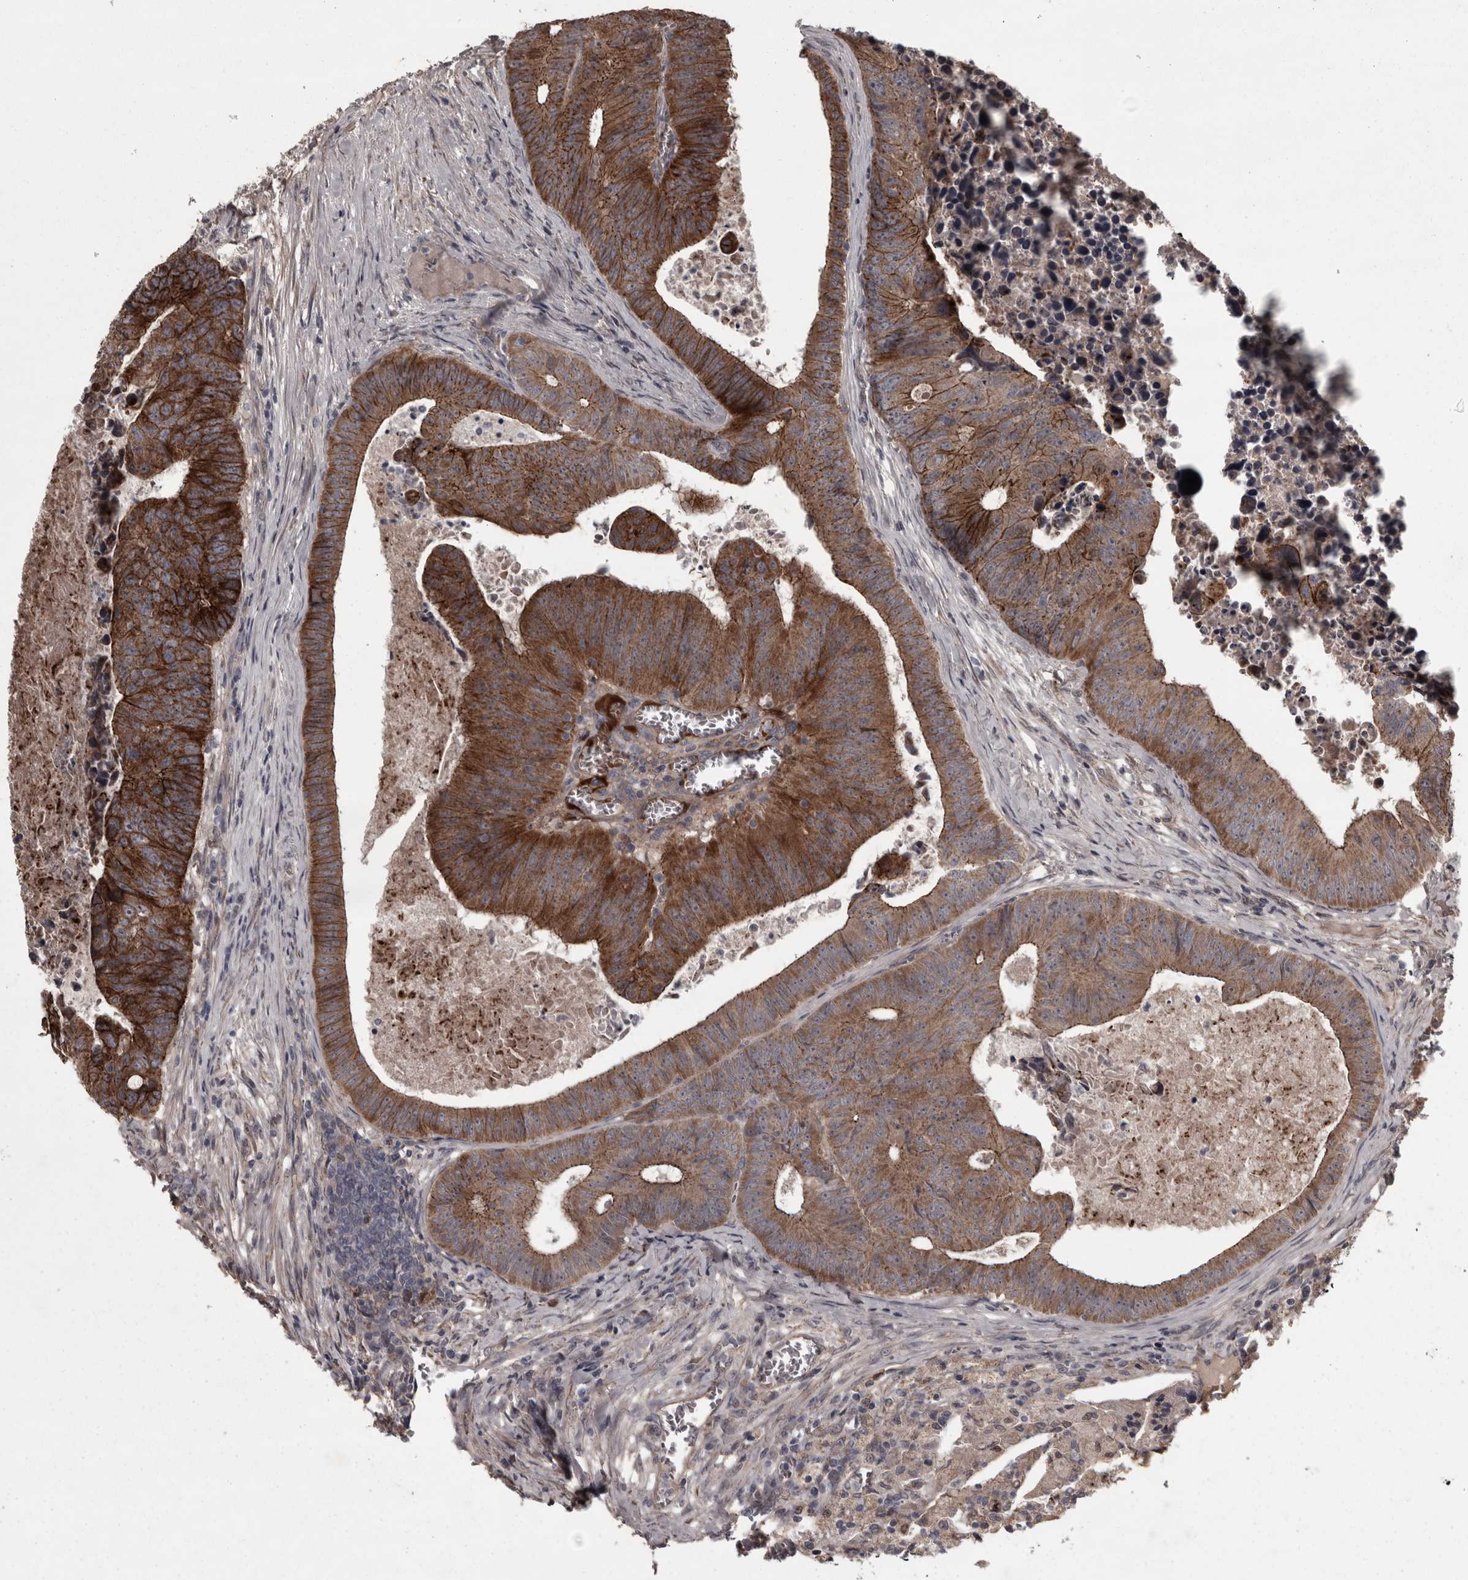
{"staining": {"intensity": "strong", "quantity": ">75%", "location": "cytoplasmic/membranous"}, "tissue": "colorectal cancer", "cell_type": "Tumor cells", "image_type": "cancer", "snomed": [{"axis": "morphology", "description": "Adenocarcinoma, NOS"}, {"axis": "topography", "description": "Colon"}], "caption": "Strong cytoplasmic/membranous expression is appreciated in about >75% of tumor cells in colorectal adenocarcinoma.", "gene": "PCDH17", "patient": {"sex": "male", "age": 87}}